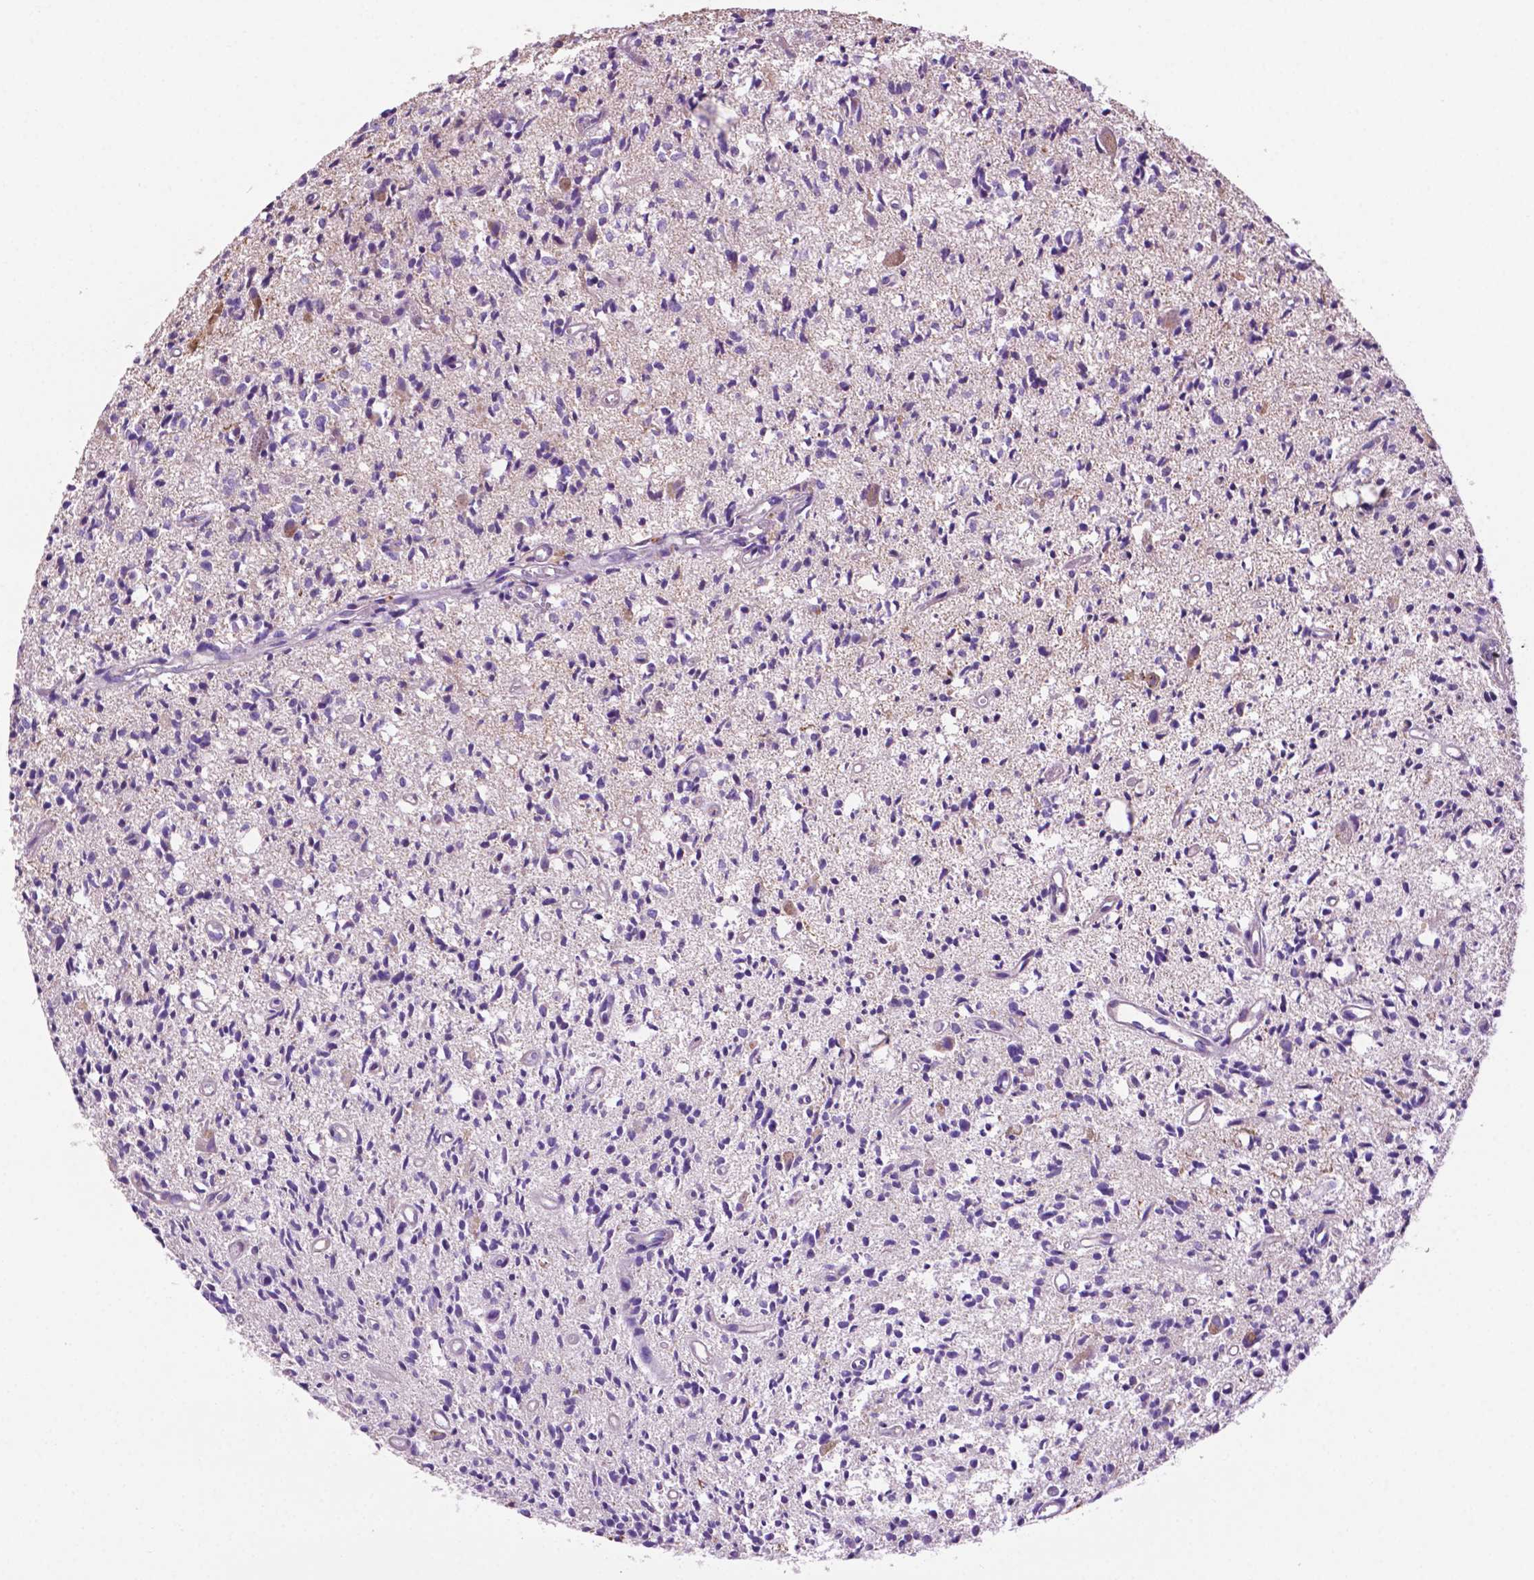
{"staining": {"intensity": "negative", "quantity": "none", "location": "none"}, "tissue": "glioma", "cell_type": "Tumor cells", "image_type": "cancer", "snomed": [{"axis": "morphology", "description": "Glioma, malignant, Low grade"}, {"axis": "topography", "description": "Brain"}], "caption": "High power microscopy micrograph of an immunohistochemistry (IHC) image of glioma, revealing no significant positivity in tumor cells.", "gene": "PHYHIP", "patient": {"sex": "male", "age": 64}}